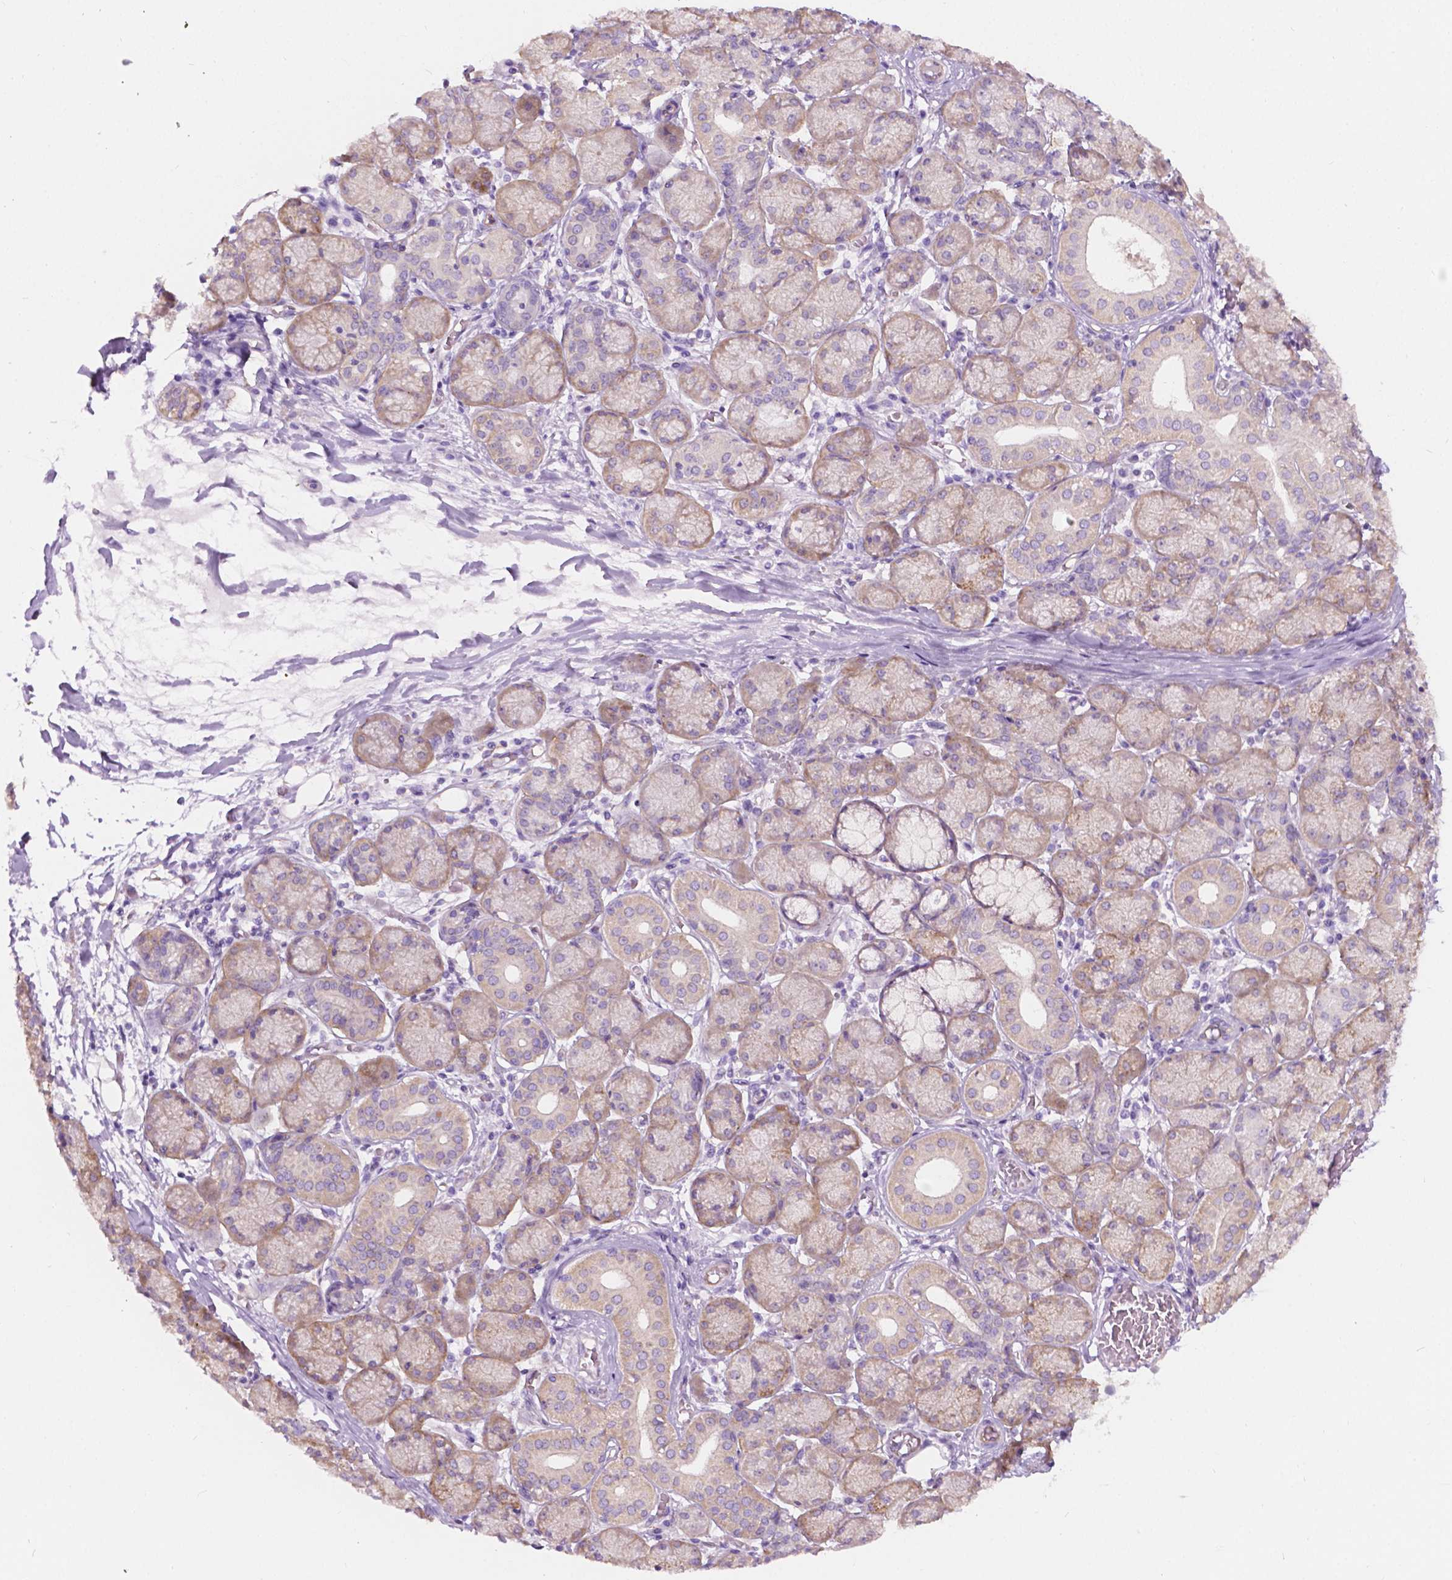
{"staining": {"intensity": "weak", "quantity": "25%-75%", "location": "cytoplasmic/membranous"}, "tissue": "salivary gland", "cell_type": "Glandular cells", "image_type": "normal", "snomed": [{"axis": "morphology", "description": "Normal tissue, NOS"}, {"axis": "topography", "description": "Salivary gland"}, {"axis": "topography", "description": "Peripheral nerve tissue"}], "caption": "Human salivary gland stained with a brown dye displays weak cytoplasmic/membranous positive positivity in about 25%-75% of glandular cells.", "gene": "NOS1AP", "patient": {"sex": "female", "age": 24}}